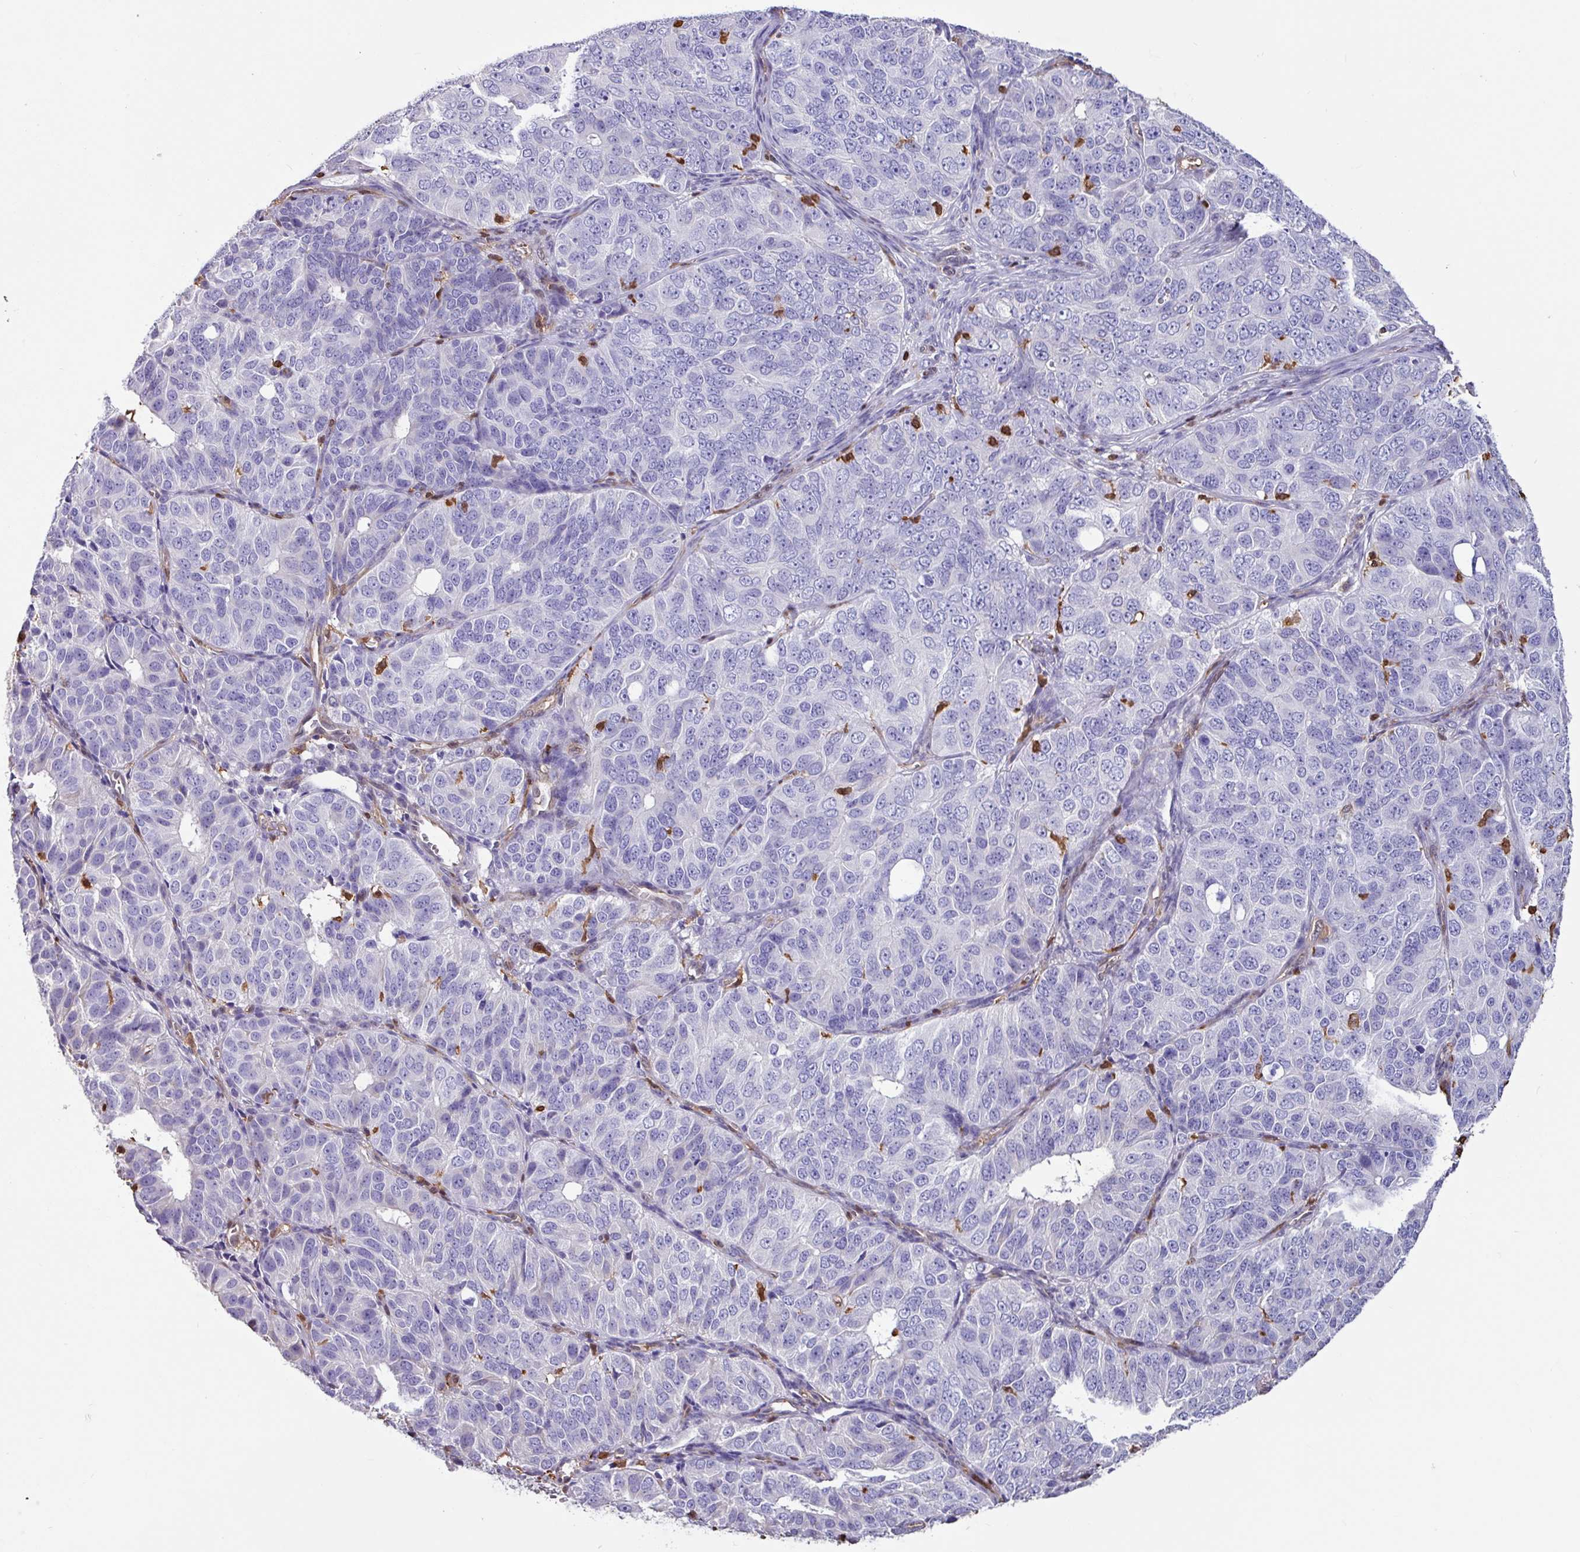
{"staining": {"intensity": "negative", "quantity": "none", "location": "none"}, "tissue": "ovarian cancer", "cell_type": "Tumor cells", "image_type": "cancer", "snomed": [{"axis": "morphology", "description": "Carcinoma, endometroid"}, {"axis": "topography", "description": "Ovary"}], "caption": "Photomicrograph shows no significant protein expression in tumor cells of endometroid carcinoma (ovarian).", "gene": "ARHGDIB", "patient": {"sex": "female", "age": 51}}